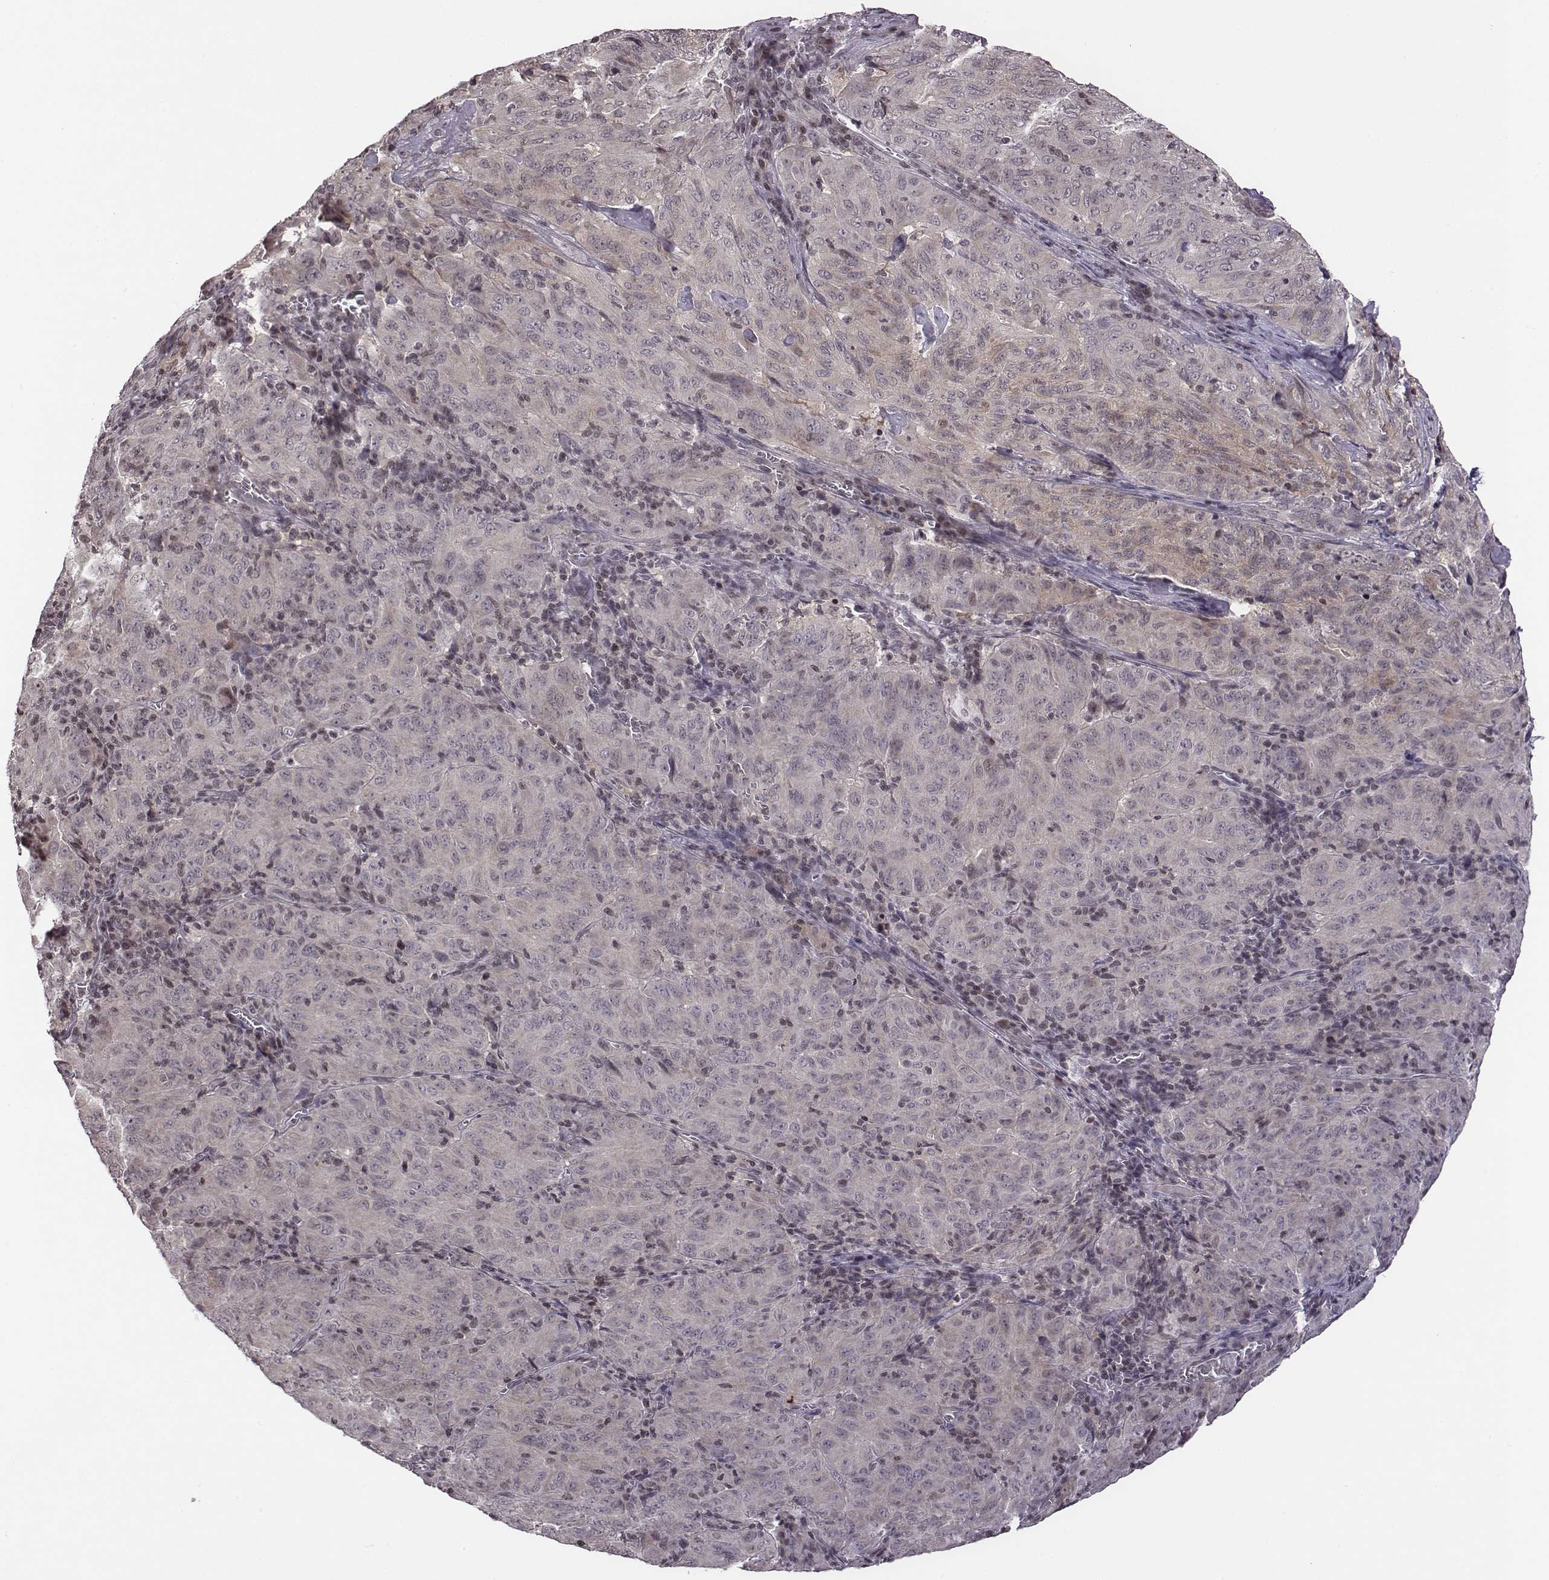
{"staining": {"intensity": "negative", "quantity": "none", "location": "none"}, "tissue": "pancreatic cancer", "cell_type": "Tumor cells", "image_type": "cancer", "snomed": [{"axis": "morphology", "description": "Adenocarcinoma, NOS"}, {"axis": "topography", "description": "Pancreas"}], "caption": "This is an immunohistochemistry micrograph of human adenocarcinoma (pancreatic). There is no positivity in tumor cells.", "gene": "GRM4", "patient": {"sex": "male", "age": 63}}